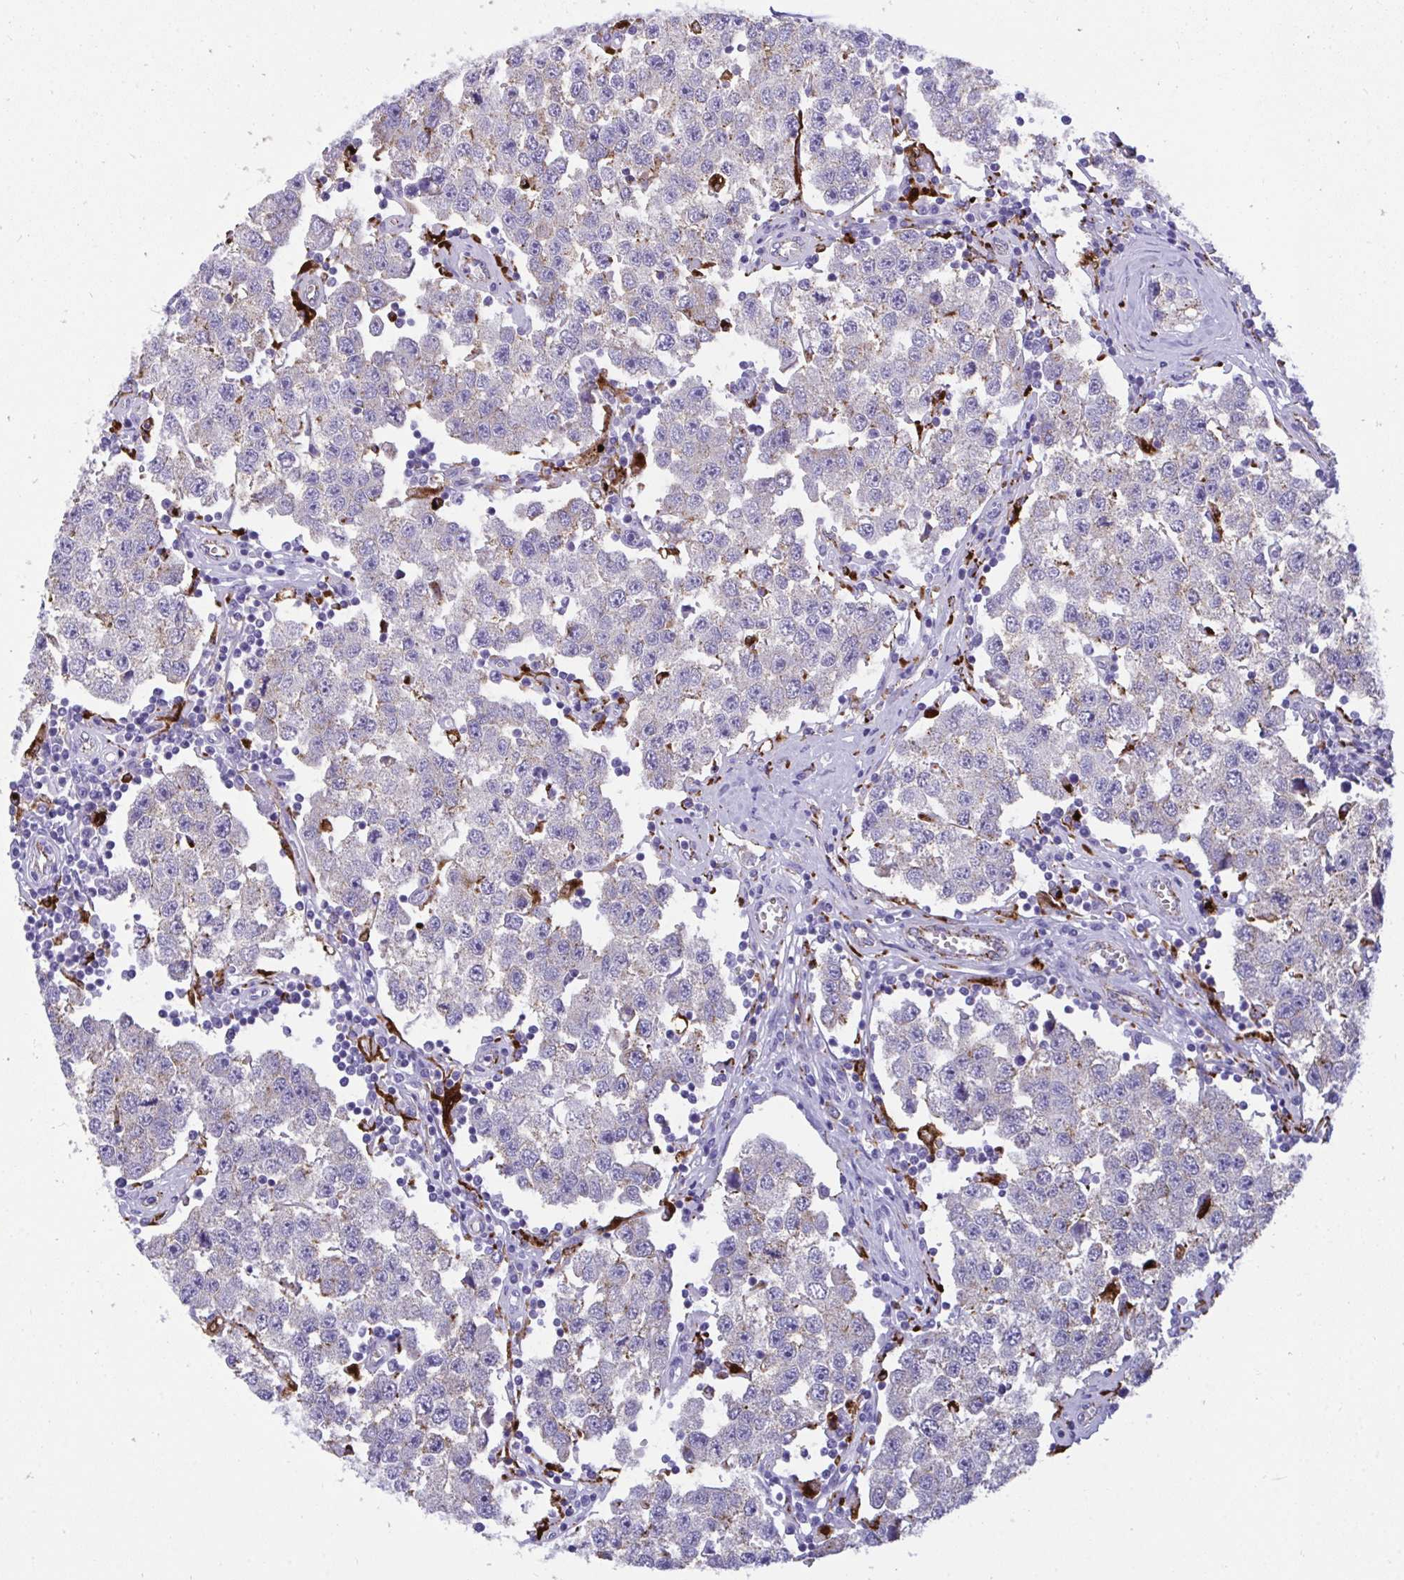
{"staining": {"intensity": "negative", "quantity": "none", "location": "none"}, "tissue": "testis cancer", "cell_type": "Tumor cells", "image_type": "cancer", "snomed": [{"axis": "morphology", "description": "Seminoma, NOS"}, {"axis": "topography", "description": "Testis"}], "caption": "The immunohistochemistry (IHC) photomicrograph has no significant positivity in tumor cells of seminoma (testis) tissue. Nuclei are stained in blue.", "gene": "CPVL", "patient": {"sex": "male", "age": 34}}